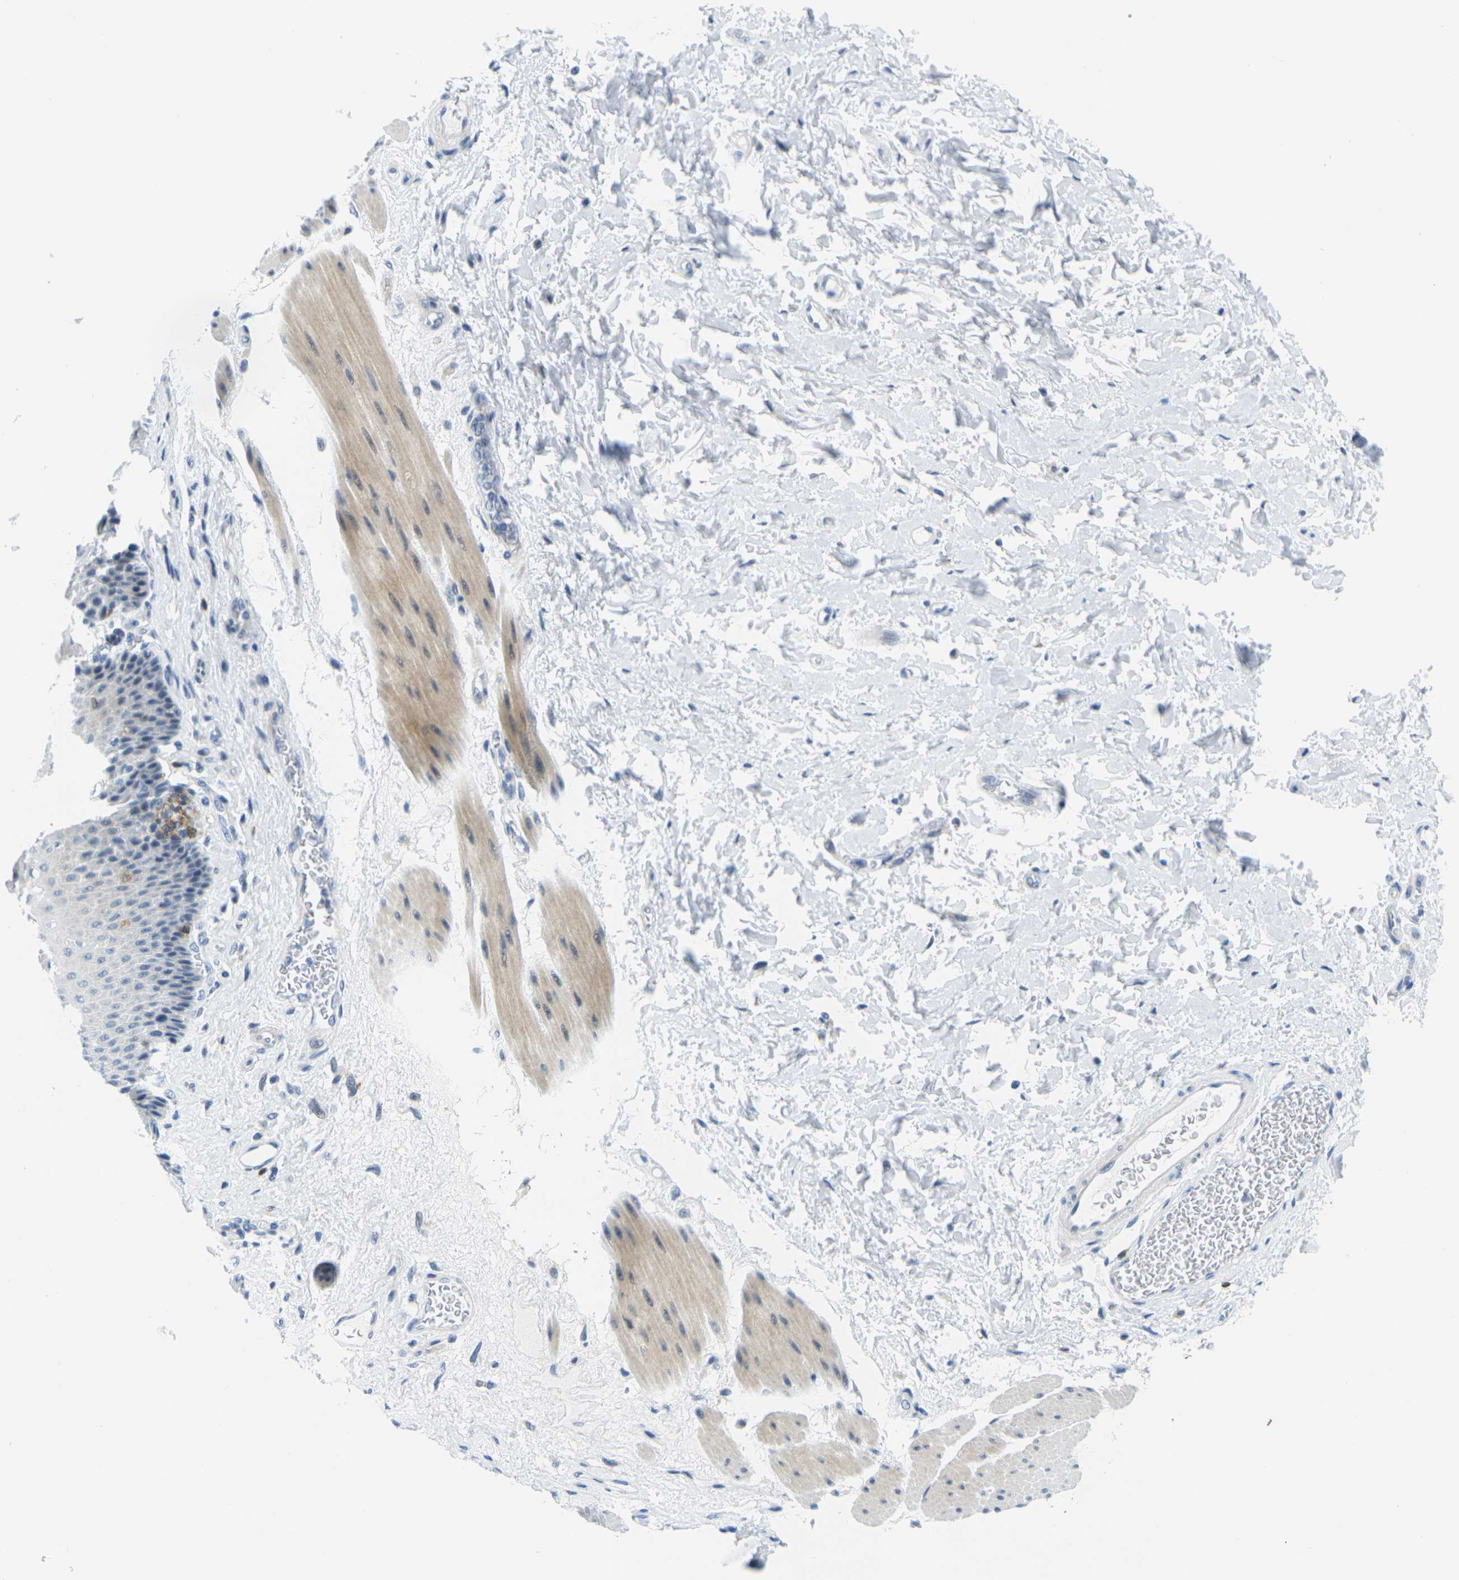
{"staining": {"intensity": "weak", "quantity": "<25%", "location": "cytoplasmic/membranous"}, "tissue": "esophagus", "cell_type": "Squamous epithelial cells", "image_type": "normal", "snomed": [{"axis": "morphology", "description": "Normal tissue, NOS"}, {"axis": "topography", "description": "Esophagus"}], "caption": "Immunohistochemistry image of normal esophagus stained for a protein (brown), which reveals no staining in squamous epithelial cells. (Brightfield microscopy of DAB IHC at high magnification).", "gene": "CD3D", "patient": {"sex": "female", "age": 72}}